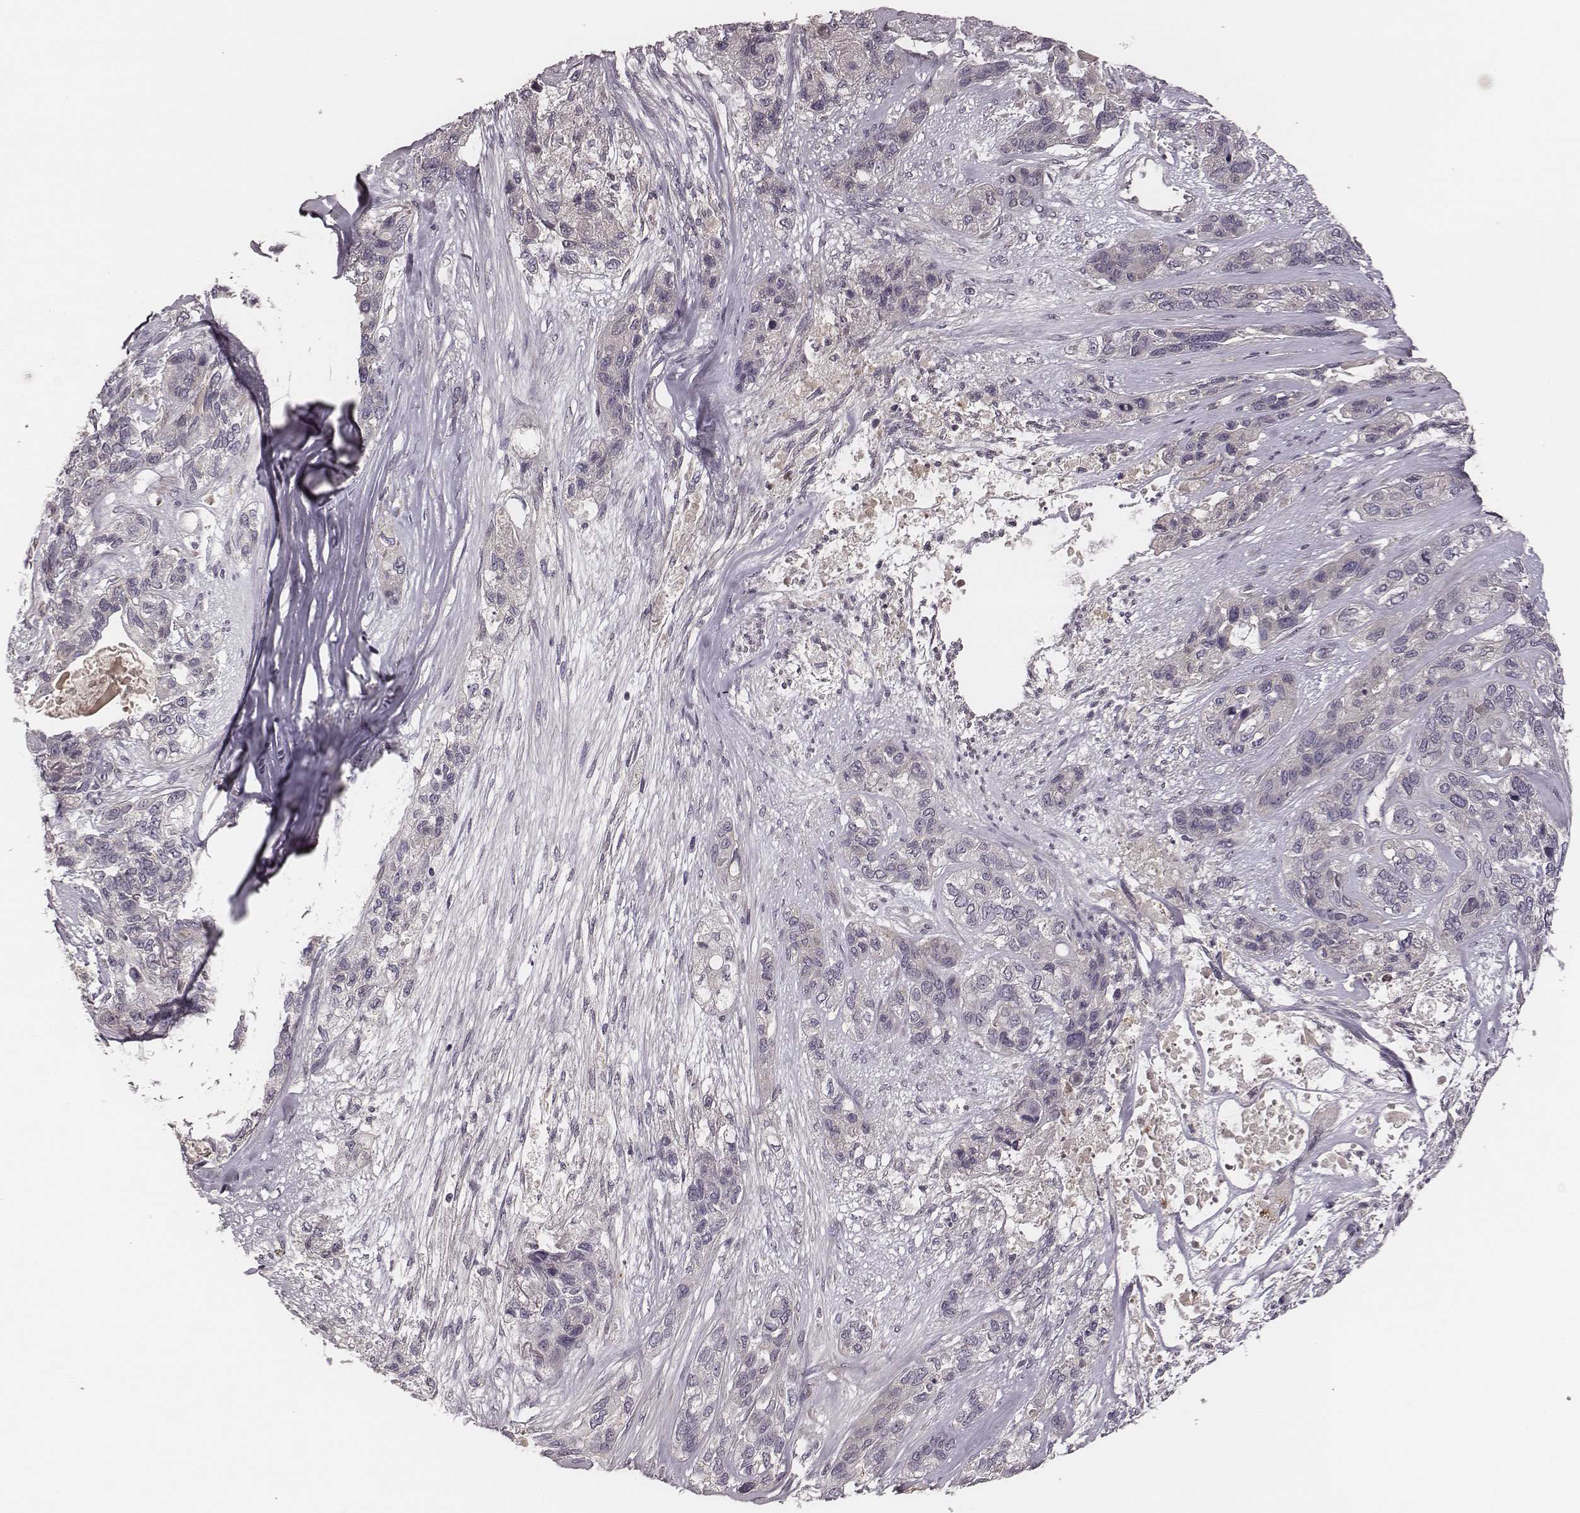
{"staining": {"intensity": "negative", "quantity": "none", "location": "none"}, "tissue": "lung cancer", "cell_type": "Tumor cells", "image_type": "cancer", "snomed": [{"axis": "morphology", "description": "Squamous cell carcinoma, NOS"}, {"axis": "topography", "description": "Lung"}], "caption": "Immunohistochemistry (IHC) image of human lung cancer stained for a protein (brown), which shows no positivity in tumor cells.", "gene": "P2RX5", "patient": {"sex": "female", "age": 70}}